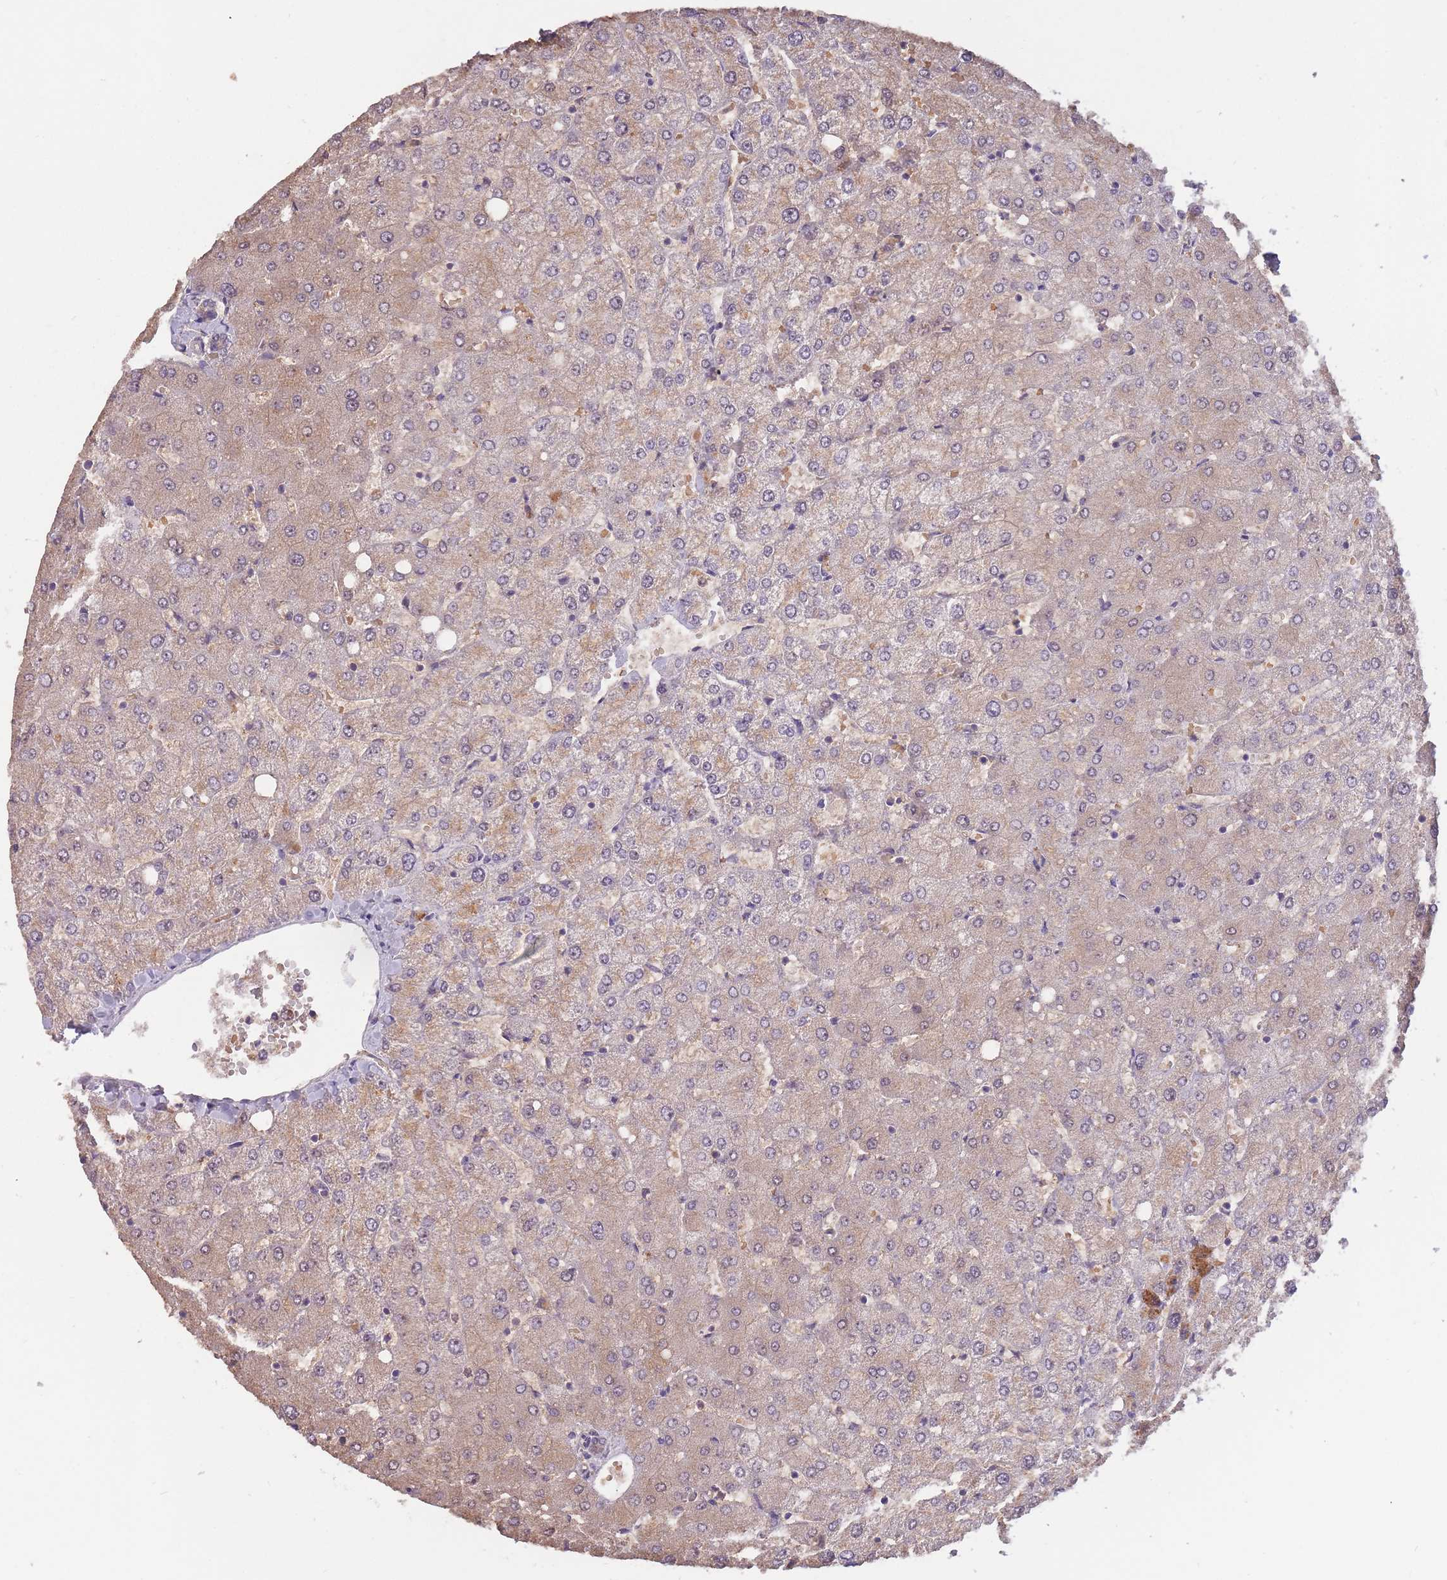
{"staining": {"intensity": "negative", "quantity": "none", "location": "none"}, "tissue": "liver", "cell_type": "Cholangiocytes", "image_type": "normal", "snomed": [{"axis": "morphology", "description": "Normal tissue, NOS"}, {"axis": "topography", "description": "Liver"}], "caption": "This is a micrograph of immunohistochemistry (IHC) staining of normal liver, which shows no expression in cholangiocytes.", "gene": "KIAA1755", "patient": {"sex": "female", "age": 54}}